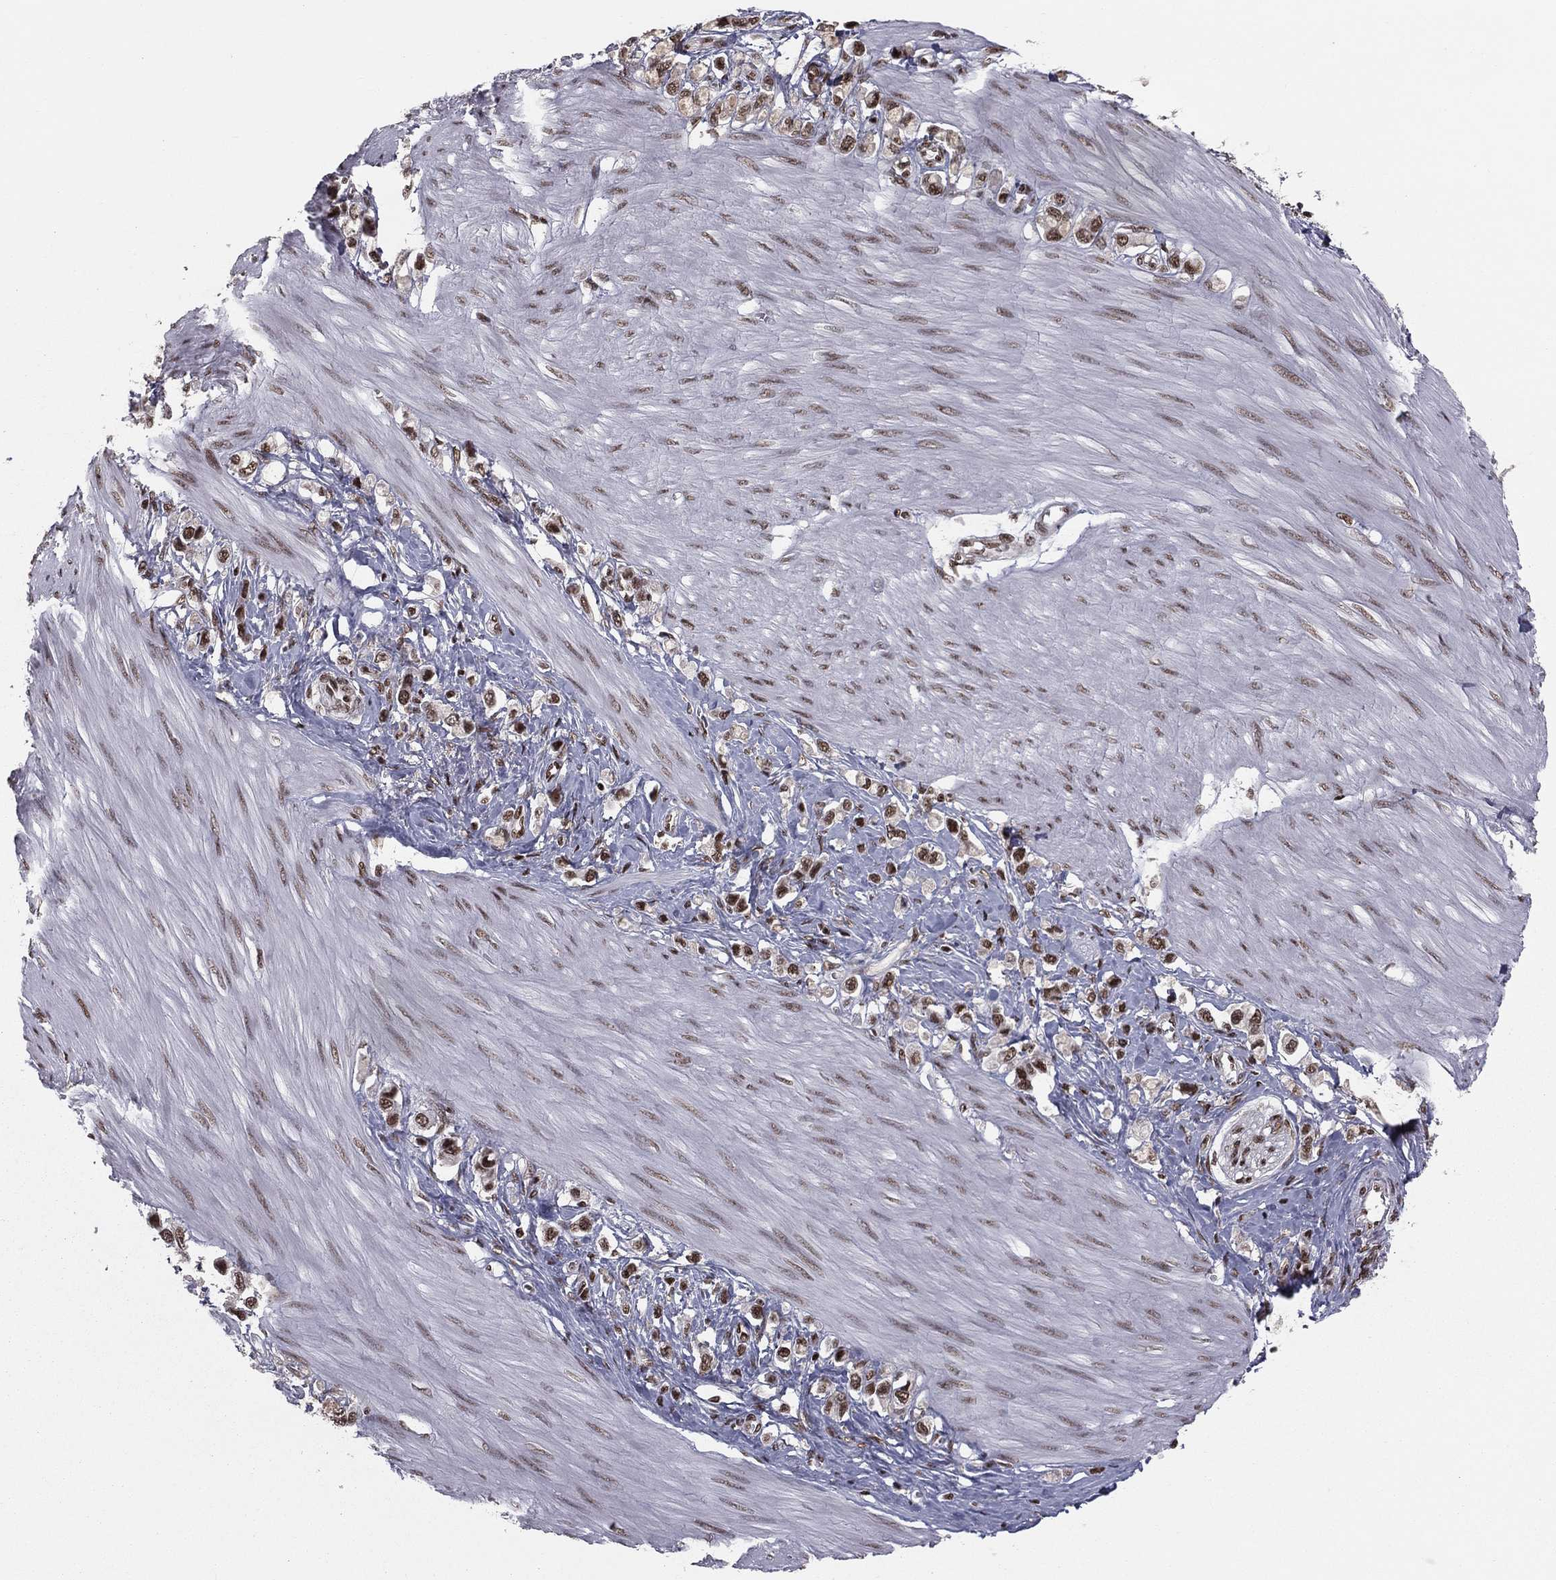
{"staining": {"intensity": "strong", "quantity": ">75%", "location": "nuclear"}, "tissue": "stomach cancer", "cell_type": "Tumor cells", "image_type": "cancer", "snomed": [{"axis": "morphology", "description": "Normal tissue, NOS"}, {"axis": "morphology", "description": "Adenocarcinoma, NOS"}, {"axis": "morphology", "description": "Adenocarcinoma, High grade"}, {"axis": "topography", "description": "Stomach, upper"}, {"axis": "topography", "description": "Stomach"}], "caption": "IHC image of neoplastic tissue: human stomach cancer stained using IHC displays high levels of strong protein expression localized specifically in the nuclear of tumor cells, appearing as a nuclear brown color.", "gene": "NFYB", "patient": {"sex": "female", "age": 65}}